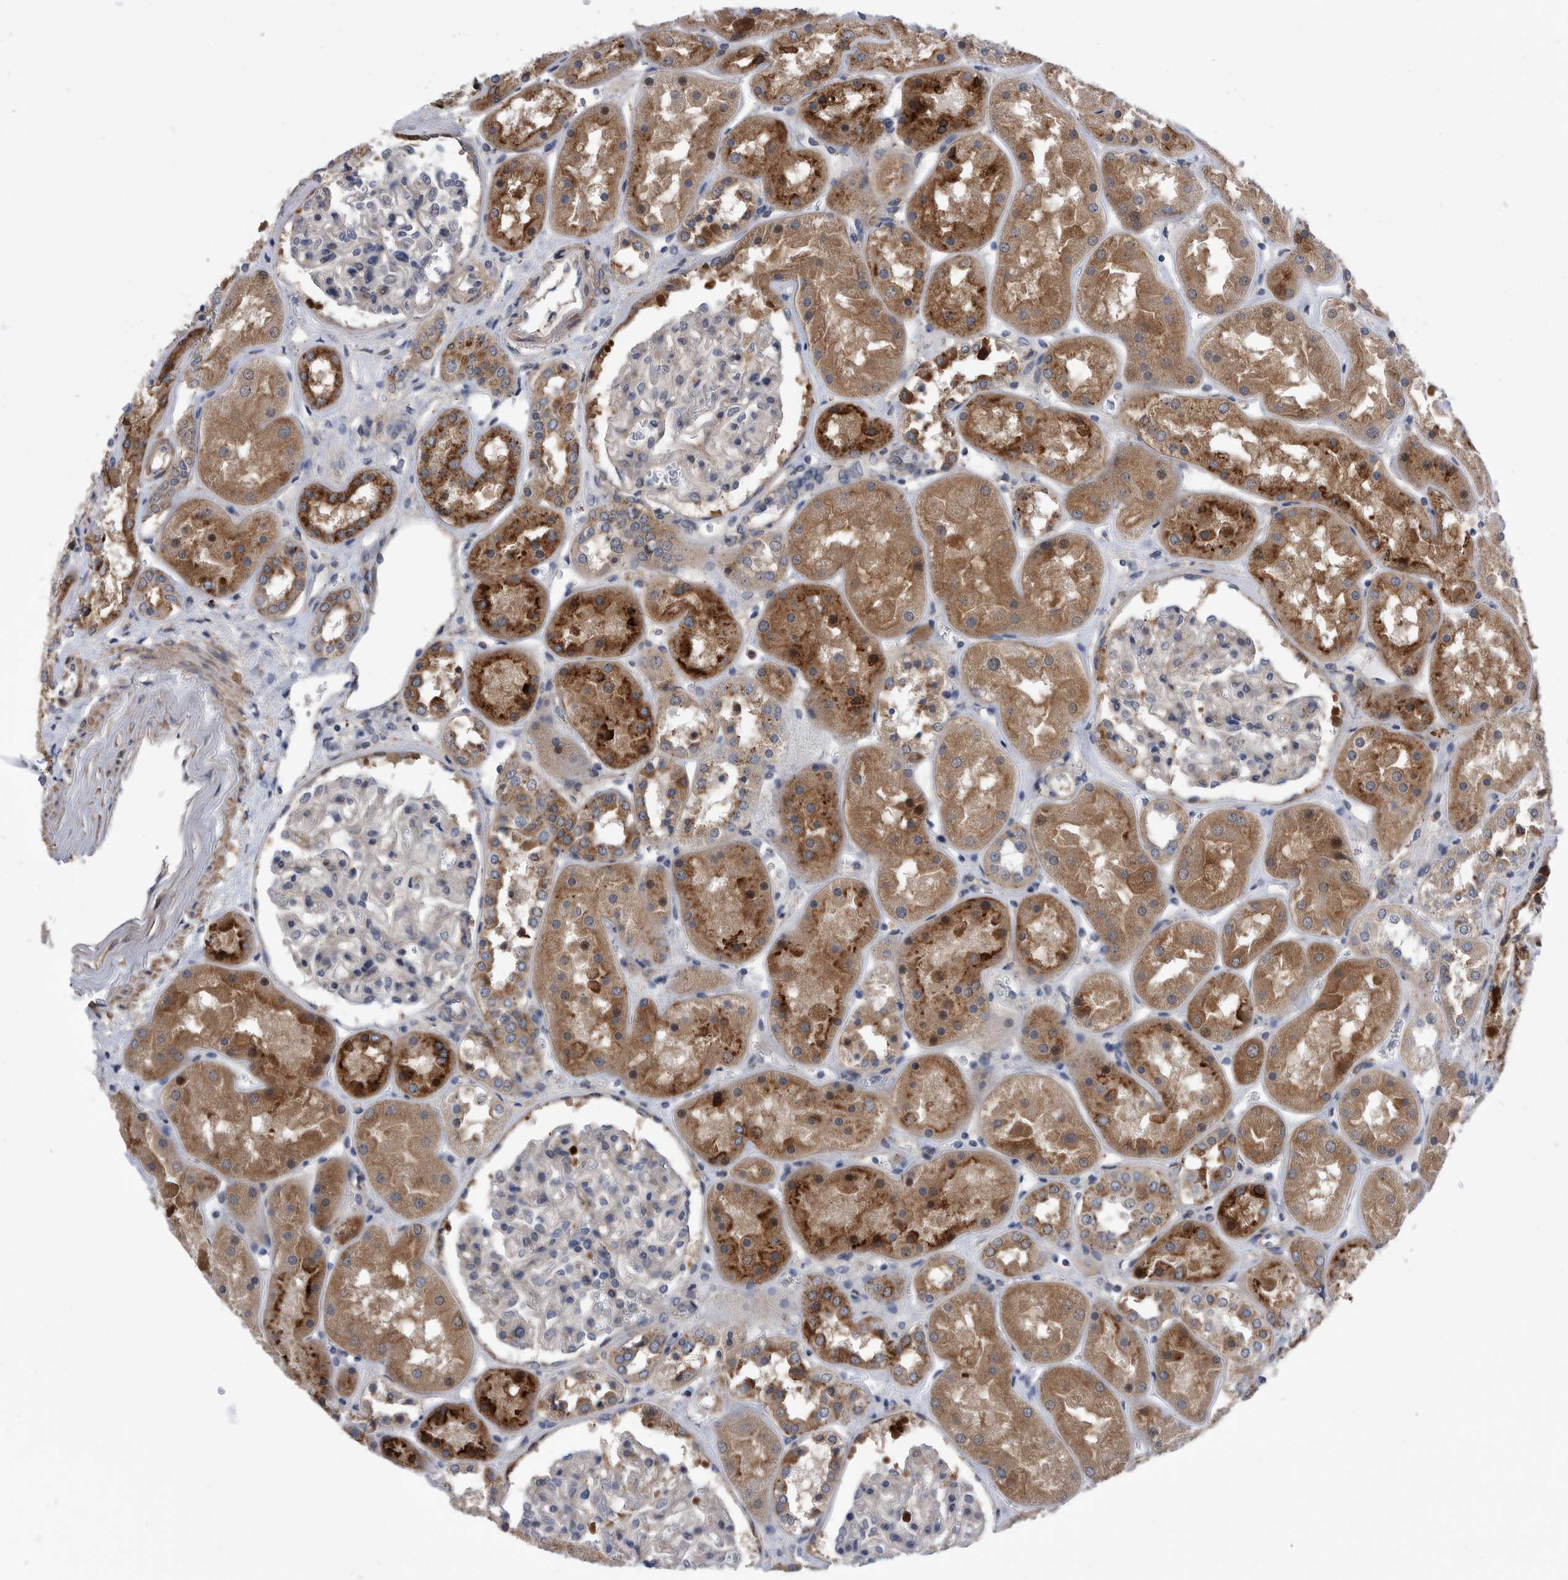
{"staining": {"intensity": "weak", "quantity": "<25%", "location": "cytoplasmic/membranous"}, "tissue": "kidney", "cell_type": "Cells in glomeruli", "image_type": "normal", "snomed": [{"axis": "morphology", "description": "Normal tissue, NOS"}, {"axis": "topography", "description": "Kidney"}], "caption": "IHC photomicrograph of normal kidney stained for a protein (brown), which exhibits no expression in cells in glomeruli.", "gene": "BAIAP3", "patient": {"sex": "male", "age": 70}}